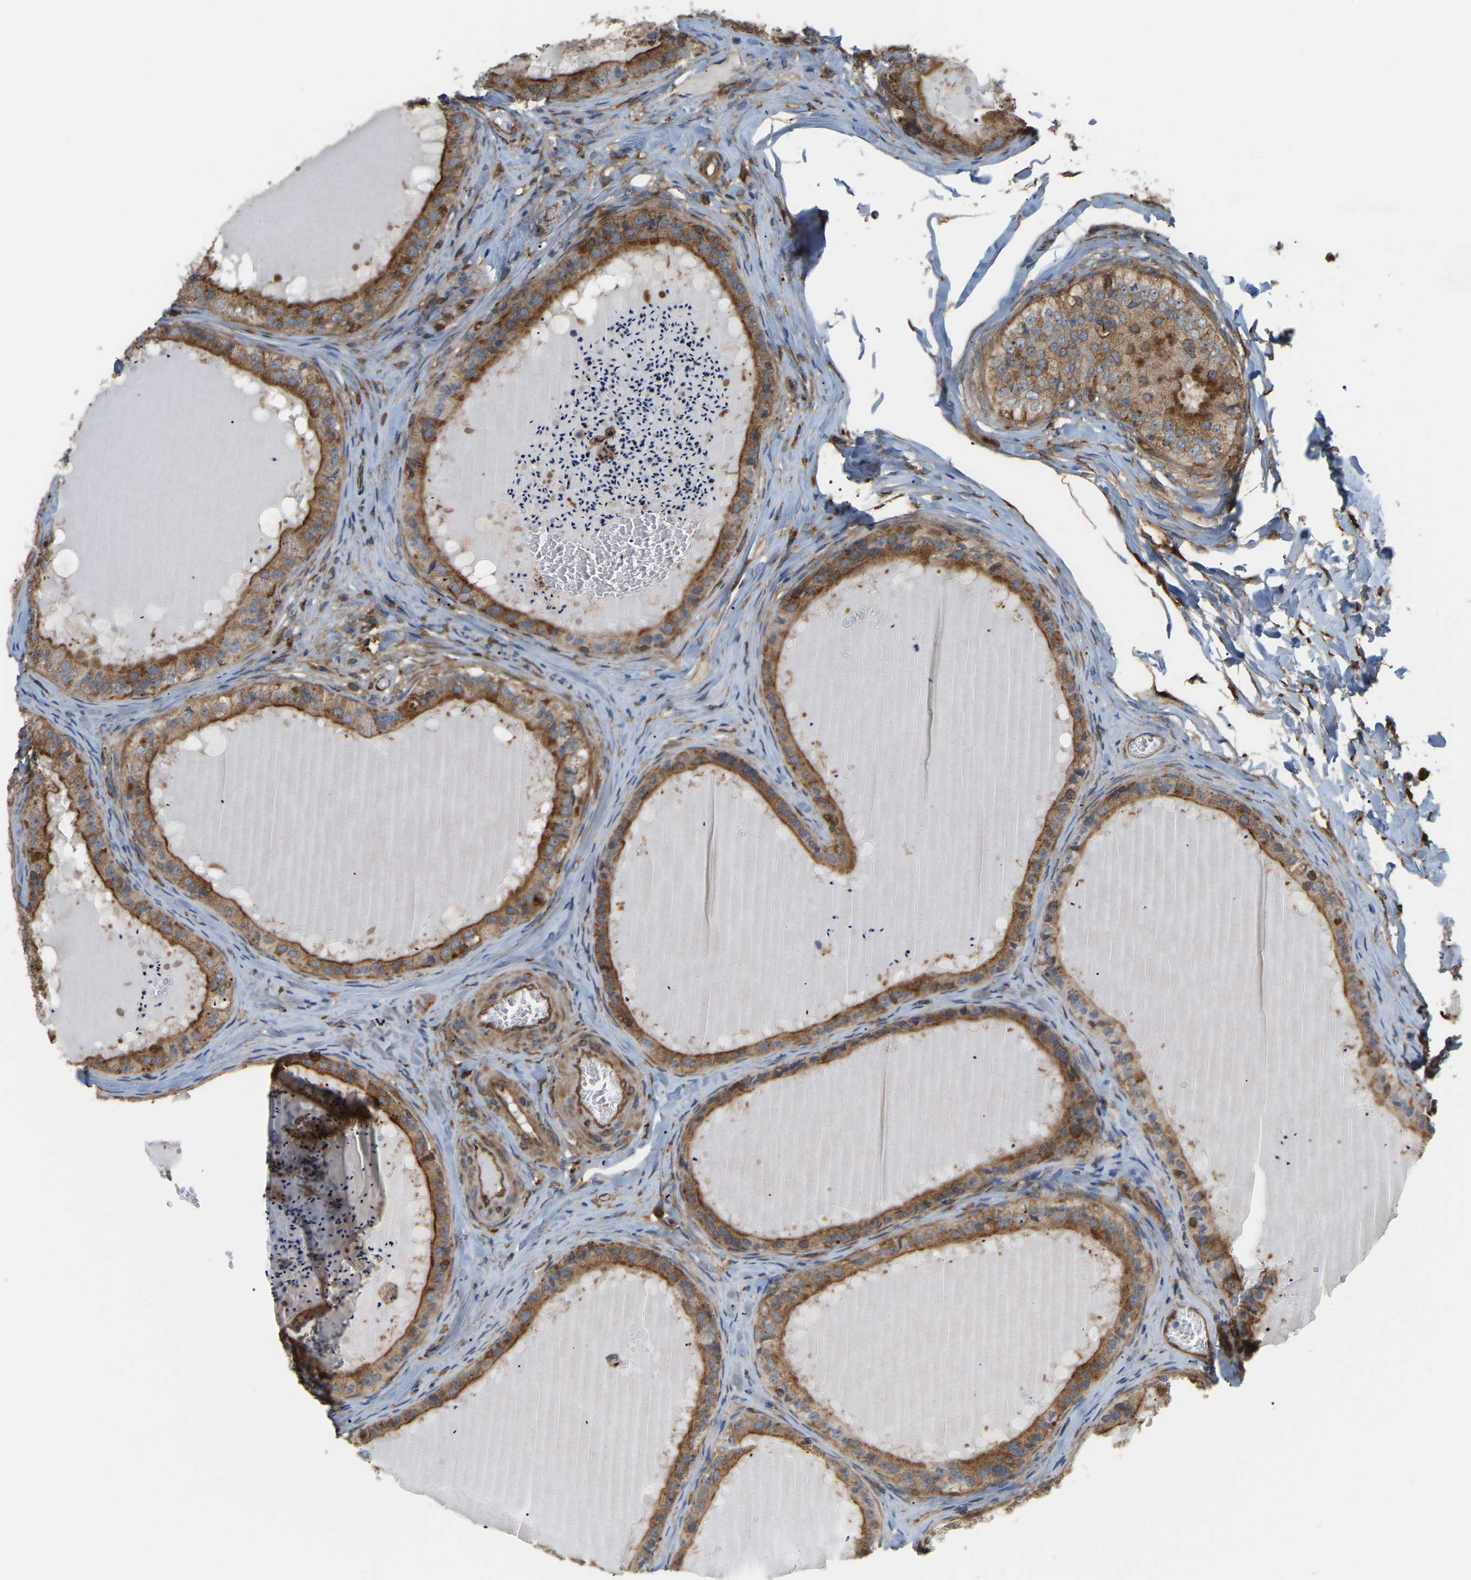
{"staining": {"intensity": "moderate", "quantity": ">75%", "location": "cytoplasmic/membranous"}, "tissue": "epididymis", "cell_type": "Glandular cells", "image_type": "normal", "snomed": [{"axis": "morphology", "description": "Normal tissue, NOS"}, {"axis": "topography", "description": "Epididymis"}], "caption": "The histopathology image displays staining of unremarkable epididymis, revealing moderate cytoplasmic/membranous protein expression (brown color) within glandular cells.", "gene": "PICALM", "patient": {"sex": "male", "age": 31}}